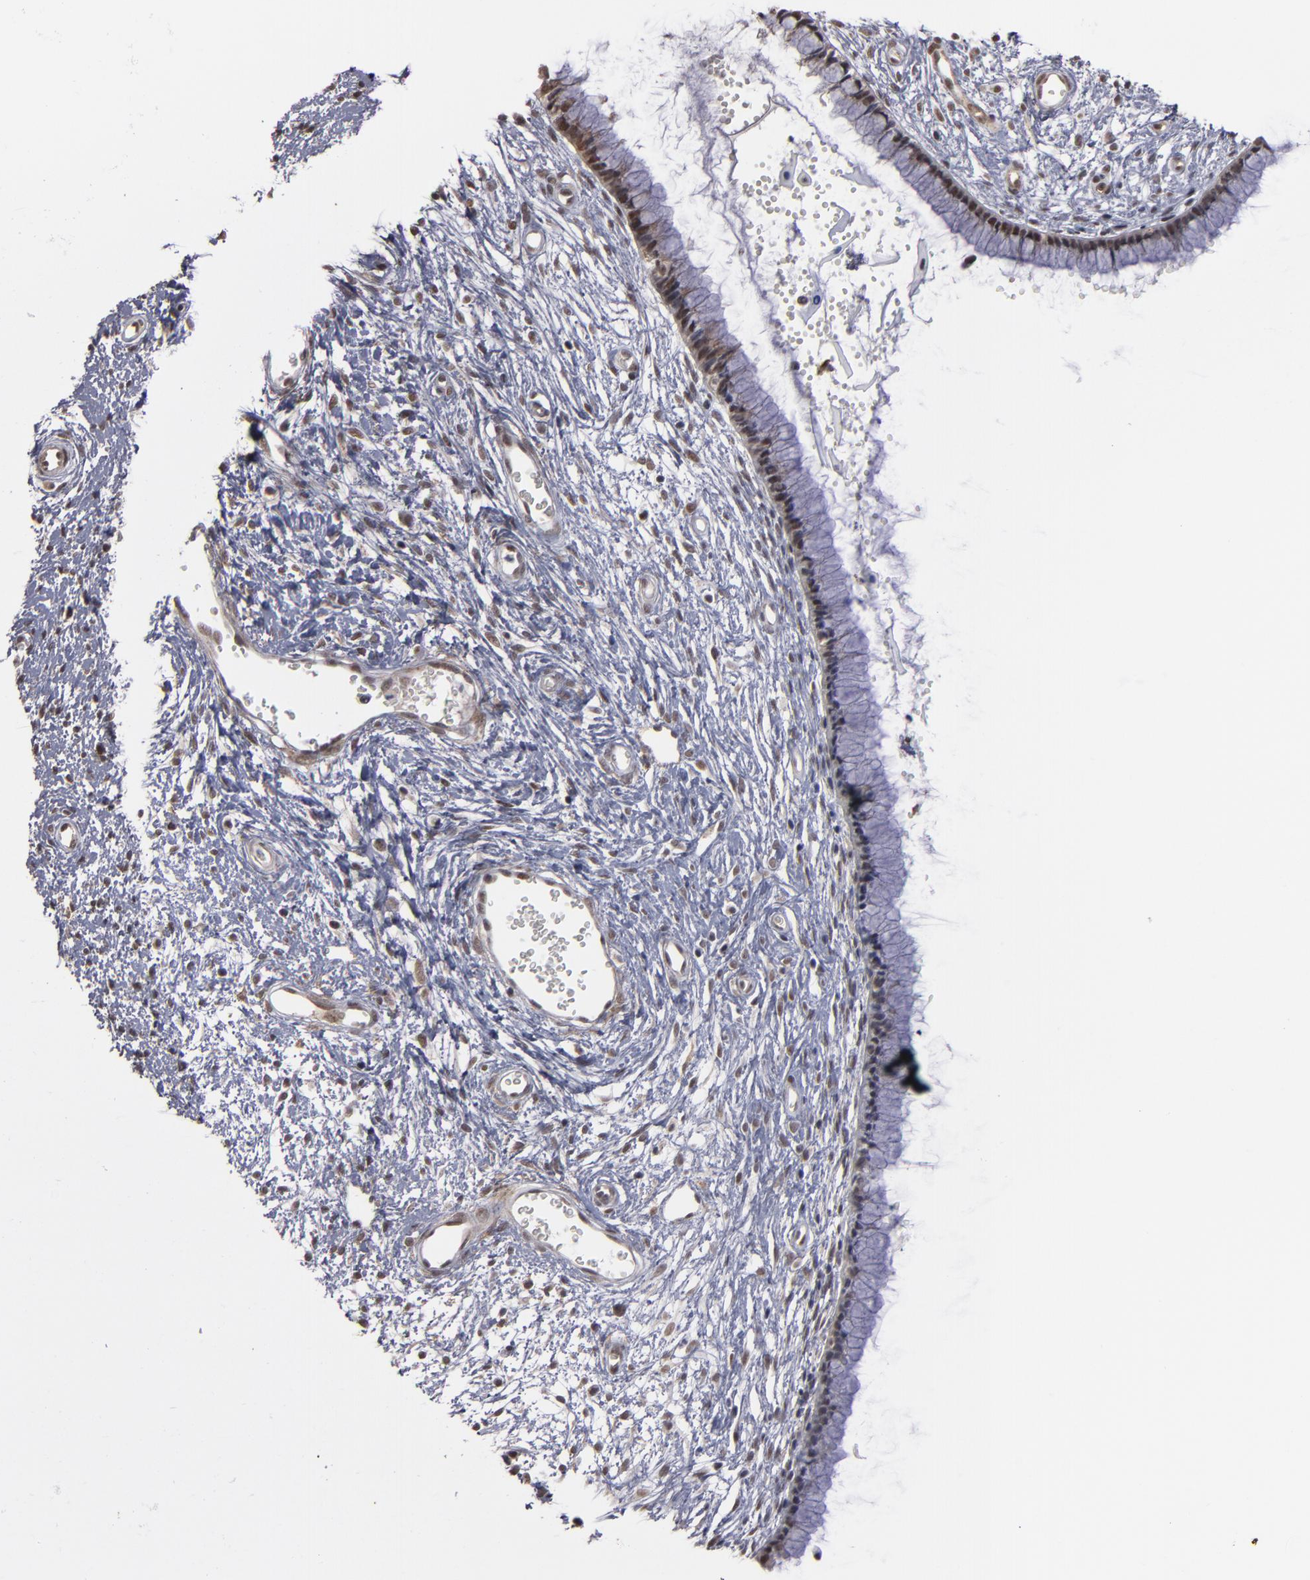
{"staining": {"intensity": "weak", "quantity": ">75%", "location": "nuclear"}, "tissue": "cervix", "cell_type": "Glandular cells", "image_type": "normal", "snomed": [{"axis": "morphology", "description": "Normal tissue, NOS"}, {"axis": "topography", "description": "Cervix"}], "caption": "Benign cervix shows weak nuclear expression in approximately >75% of glandular cells (DAB (3,3'-diaminobenzidine) IHC with brightfield microscopy, high magnification)..", "gene": "ZNF75A", "patient": {"sex": "female", "age": 55}}